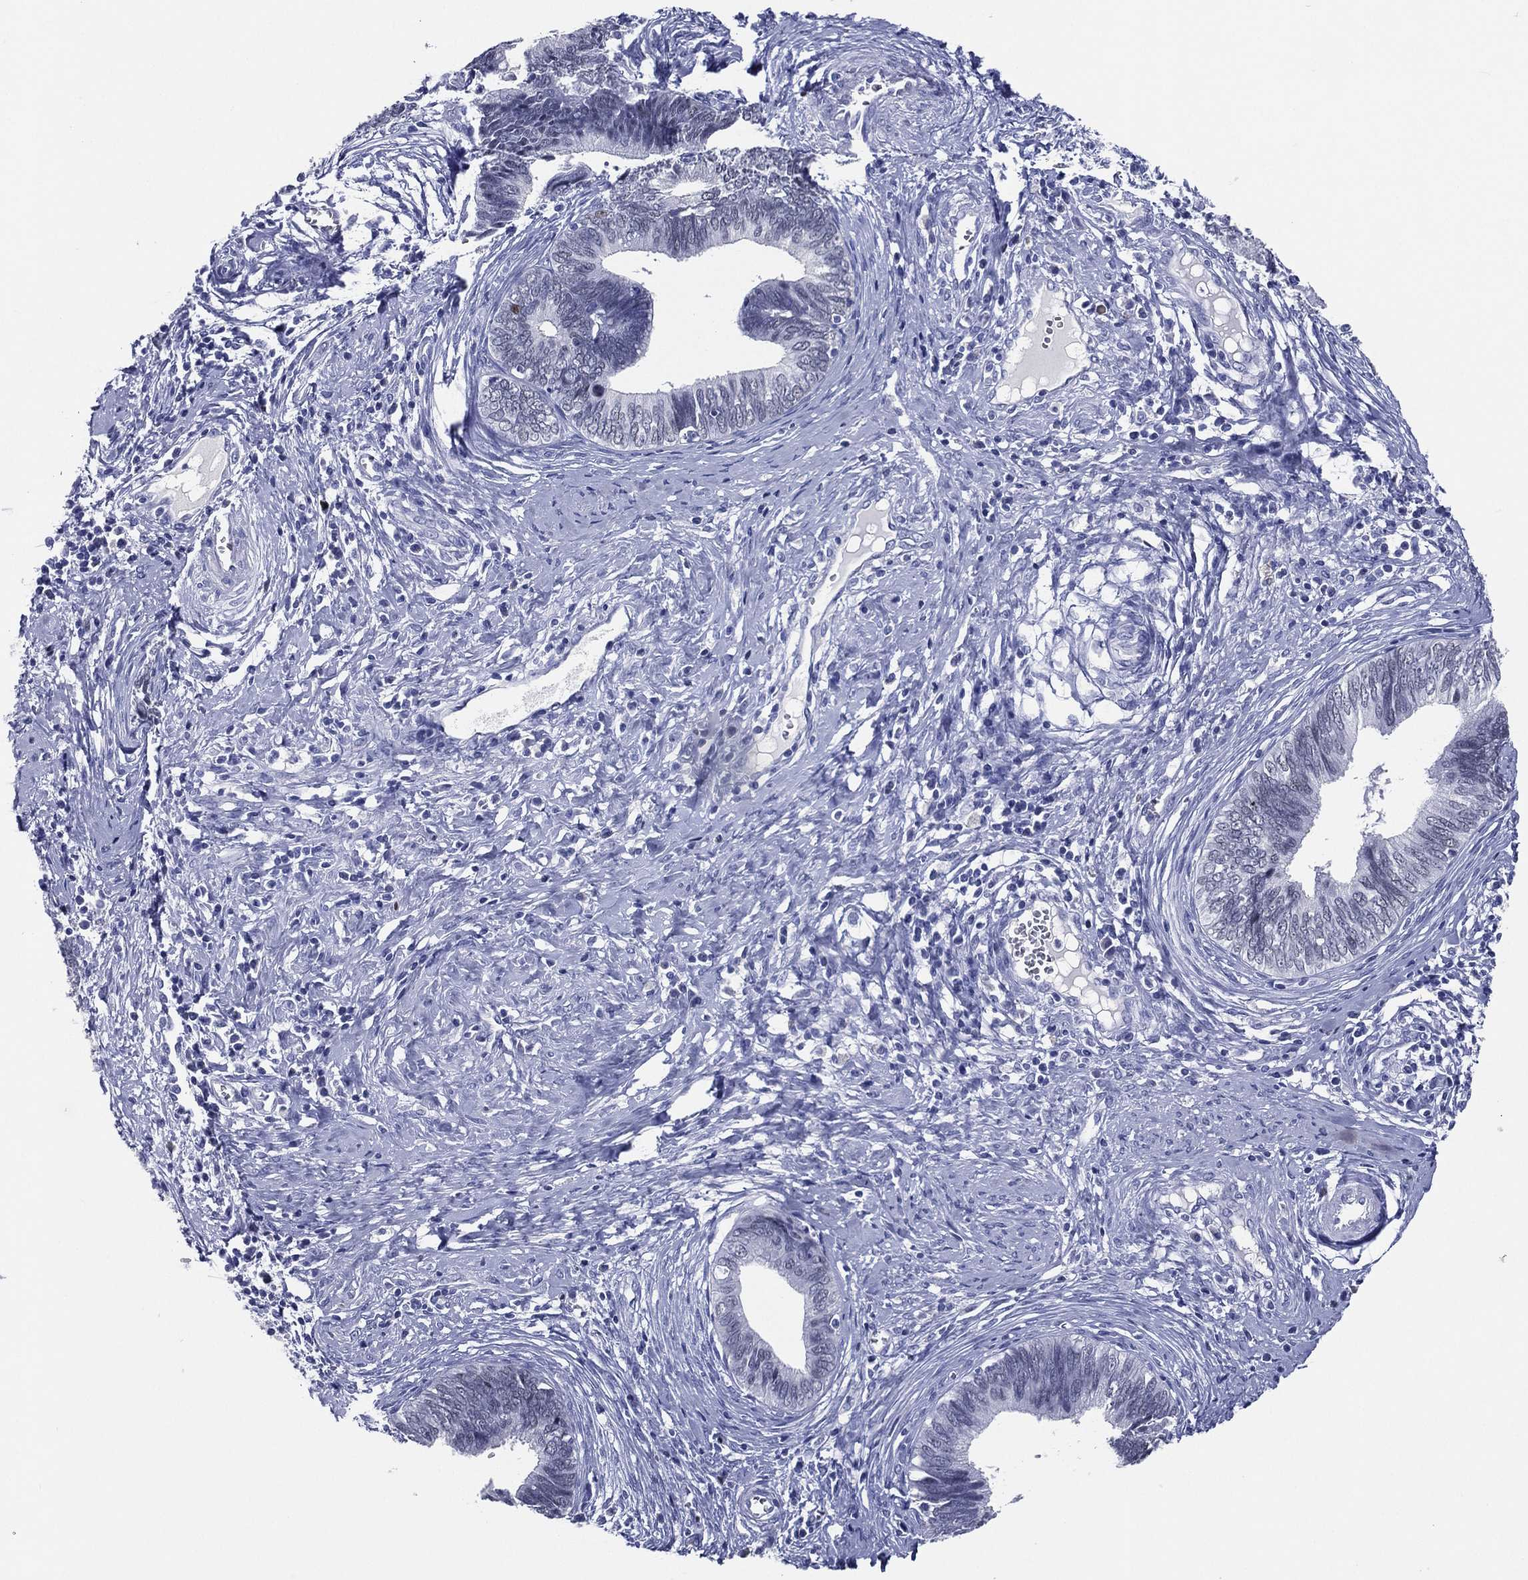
{"staining": {"intensity": "negative", "quantity": "none", "location": "none"}, "tissue": "cervical cancer", "cell_type": "Tumor cells", "image_type": "cancer", "snomed": [{"axis": "morphology", "description": "Adenocarcinoma, NOS"}, {"axis": "topography", "description": "Cervix"}], "caption": "A high-resolution photomicrograph shows immunohistochemistry (IHC) staining of adenocarcinoma (cervical), which demonstrates no significant positivity in tumor cells.", "gene": "TFAP2A", "patient": {"sex": "female", "age": 42}}